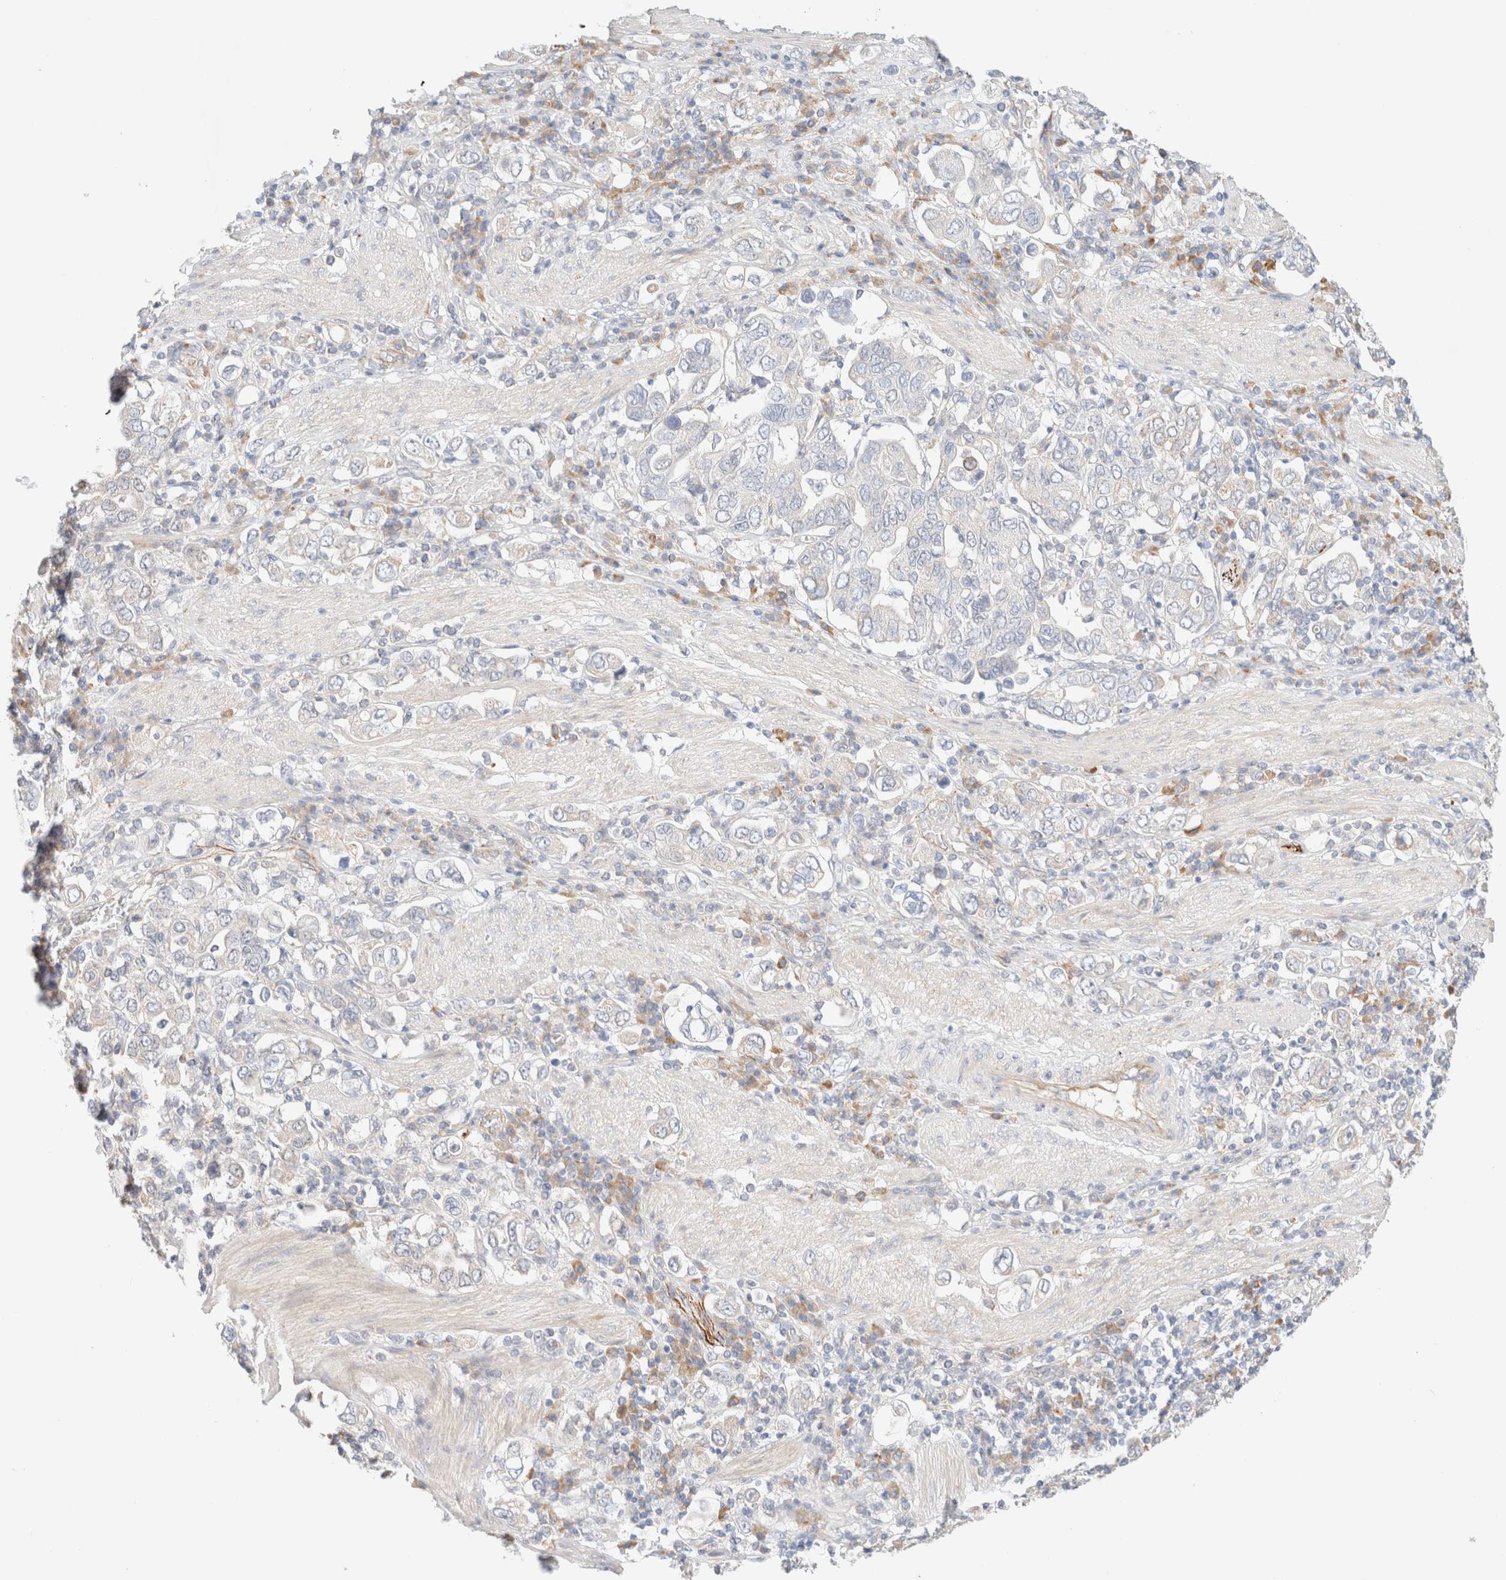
{"staining": {"intensity": "negative", "quantity": "none", "location": "none"}, "tissue": "stomach cancer", "cell_type": "Tumor cells", "image_type": "cancer", "snomed": [{"axis": "morphology", "description": "Adenocarcinoma, NOS"}, {"axis": "topography", "description": "Stomach, upper"}], "caption": "This is an IHC photomicrograph of human adenocarcinoma (stomach). There is no expression in tumor cells.", "gene": "UNC13B", "patient": {"sex": "male", "age": 62}}